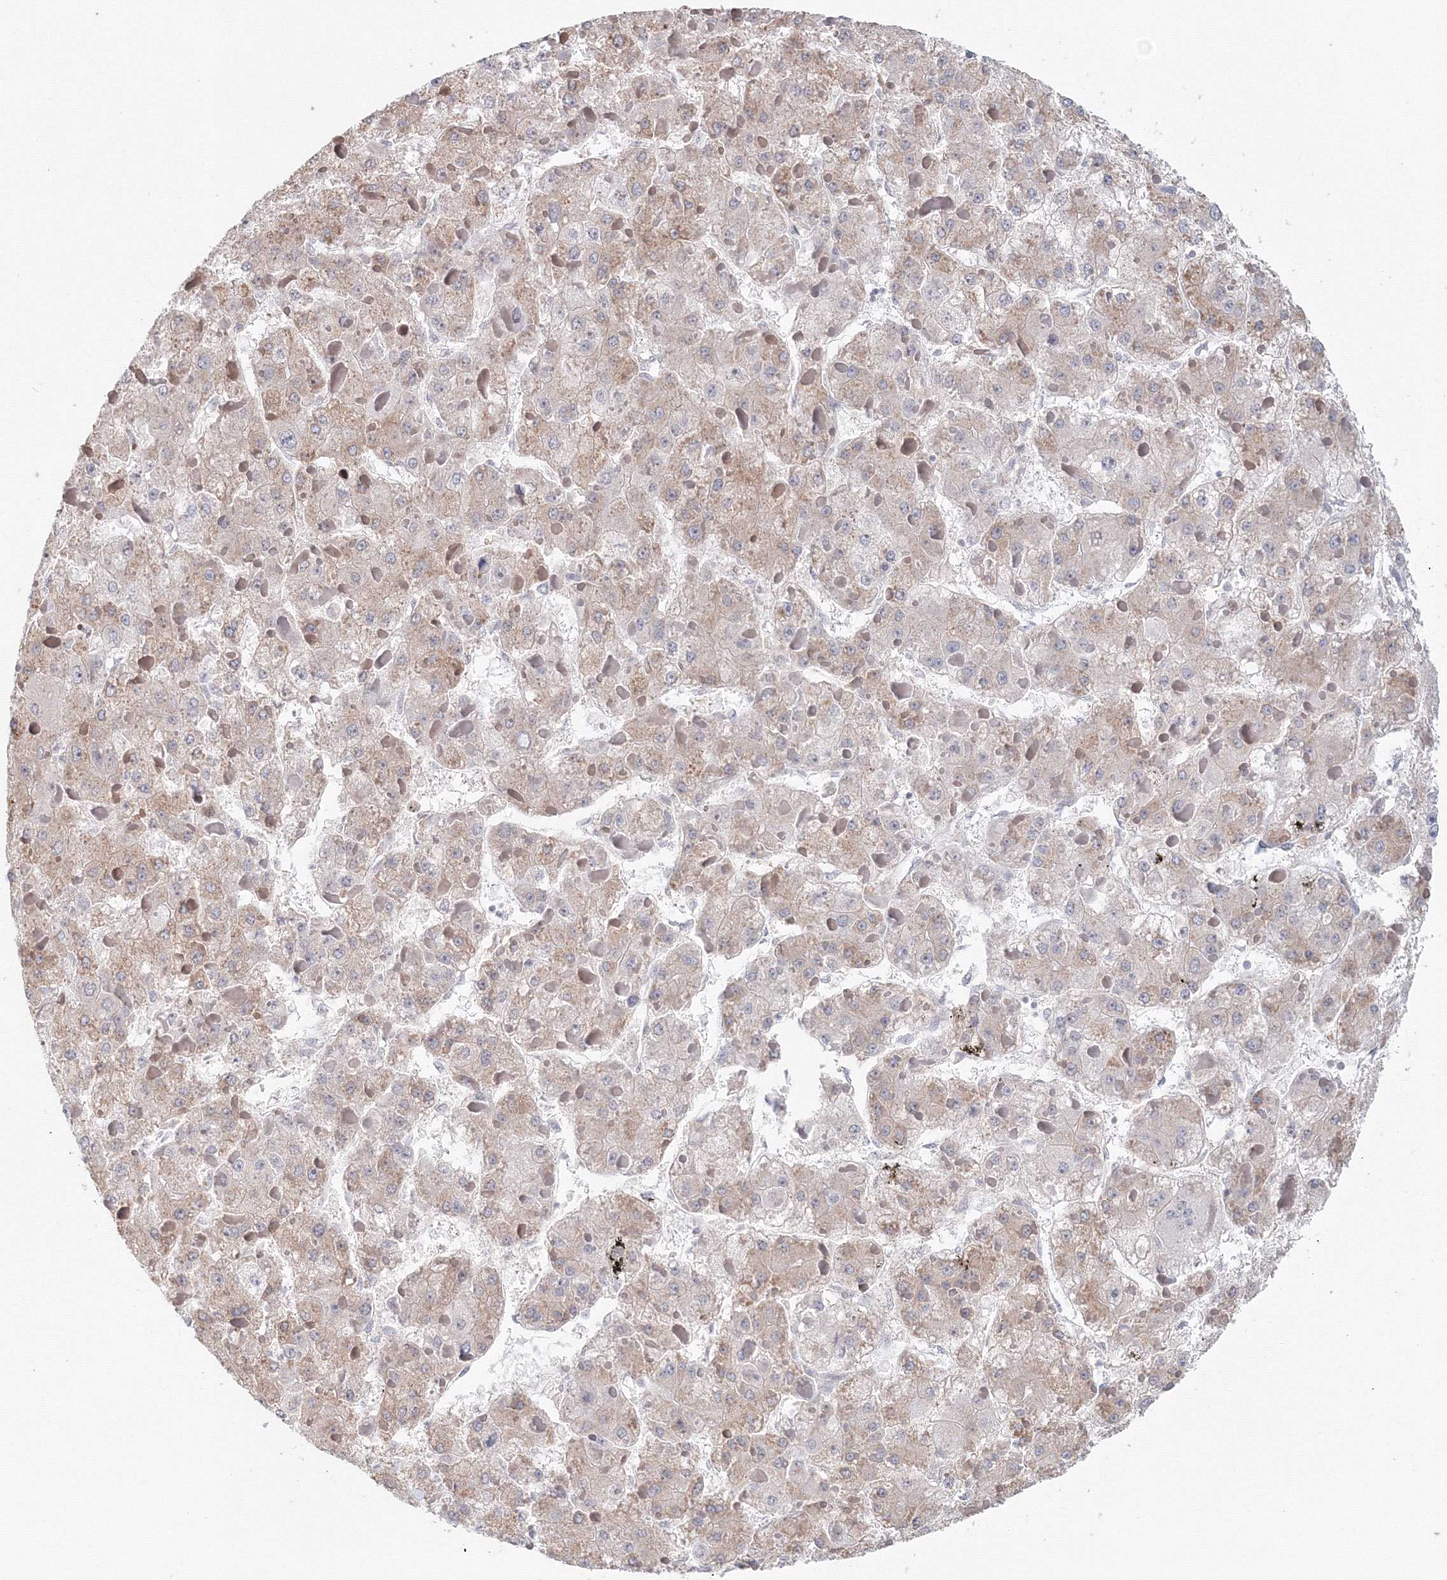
{"staining": {"intensity": "moderate", "quantity": "<25%", "location": "cytoplasmic/membranous"}, "tissue": "liver cancer", "cell_type": "Tumor cells", "image_type": "cancer", "snomed": [{"axis": "morphology", "description": "Carcinoma, Hepatocellular, NOS"}, {"axis": "topography", "description": "Liver"}], "caption": "Tumor cells display low levels of moderate cytoplasmic/membranous expression in approximately <25% of cells in human liver cancer (hepatocellular carcinoma).", "gene": "SLC7A7", "patient": {"sex": "female", "age": 73}}